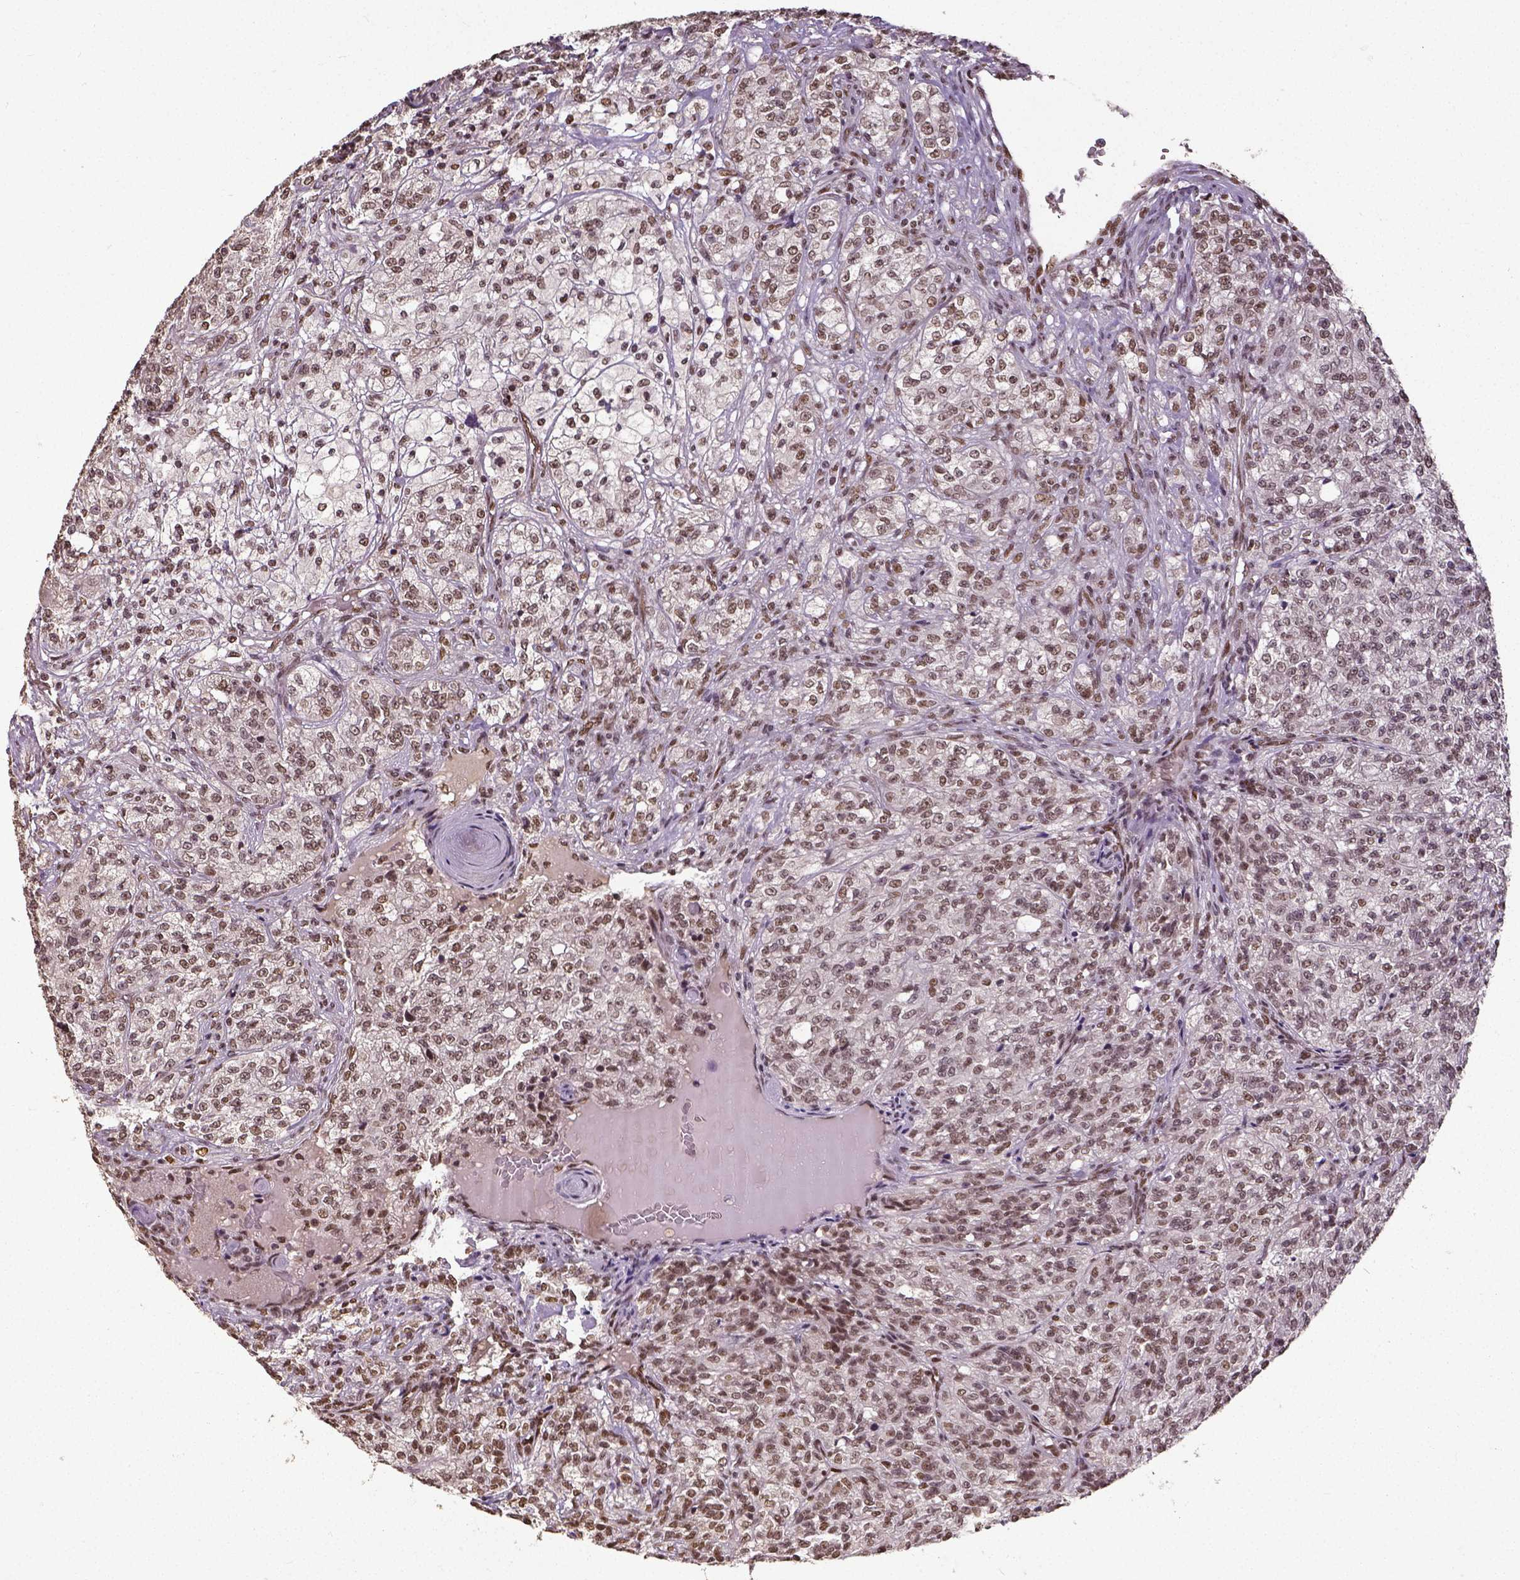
{"staining": {"intensity": "moderate", "quantity": "25%-75%", "location": "nuclear"}, "tissue": "renal cancer", "cell_type": "Tumor cells", "image_type": "cancer", "snomed": [{"axis": "morphology", "description": "Adenocarcinoma, NOS"}, {"axis": "topography", "description": "Kidney"}], "caption": "This photomicrograph exhibits adenocarcinoma (renal) stained with immunohistochemistry (IHC) to label a protein in brown. The nuclear of tumor cells show moderate positivity for the protein. Nuclei are counter-stained blue.", "gene": "ATRX", "patient": {"sex": "female", "age": 63}}